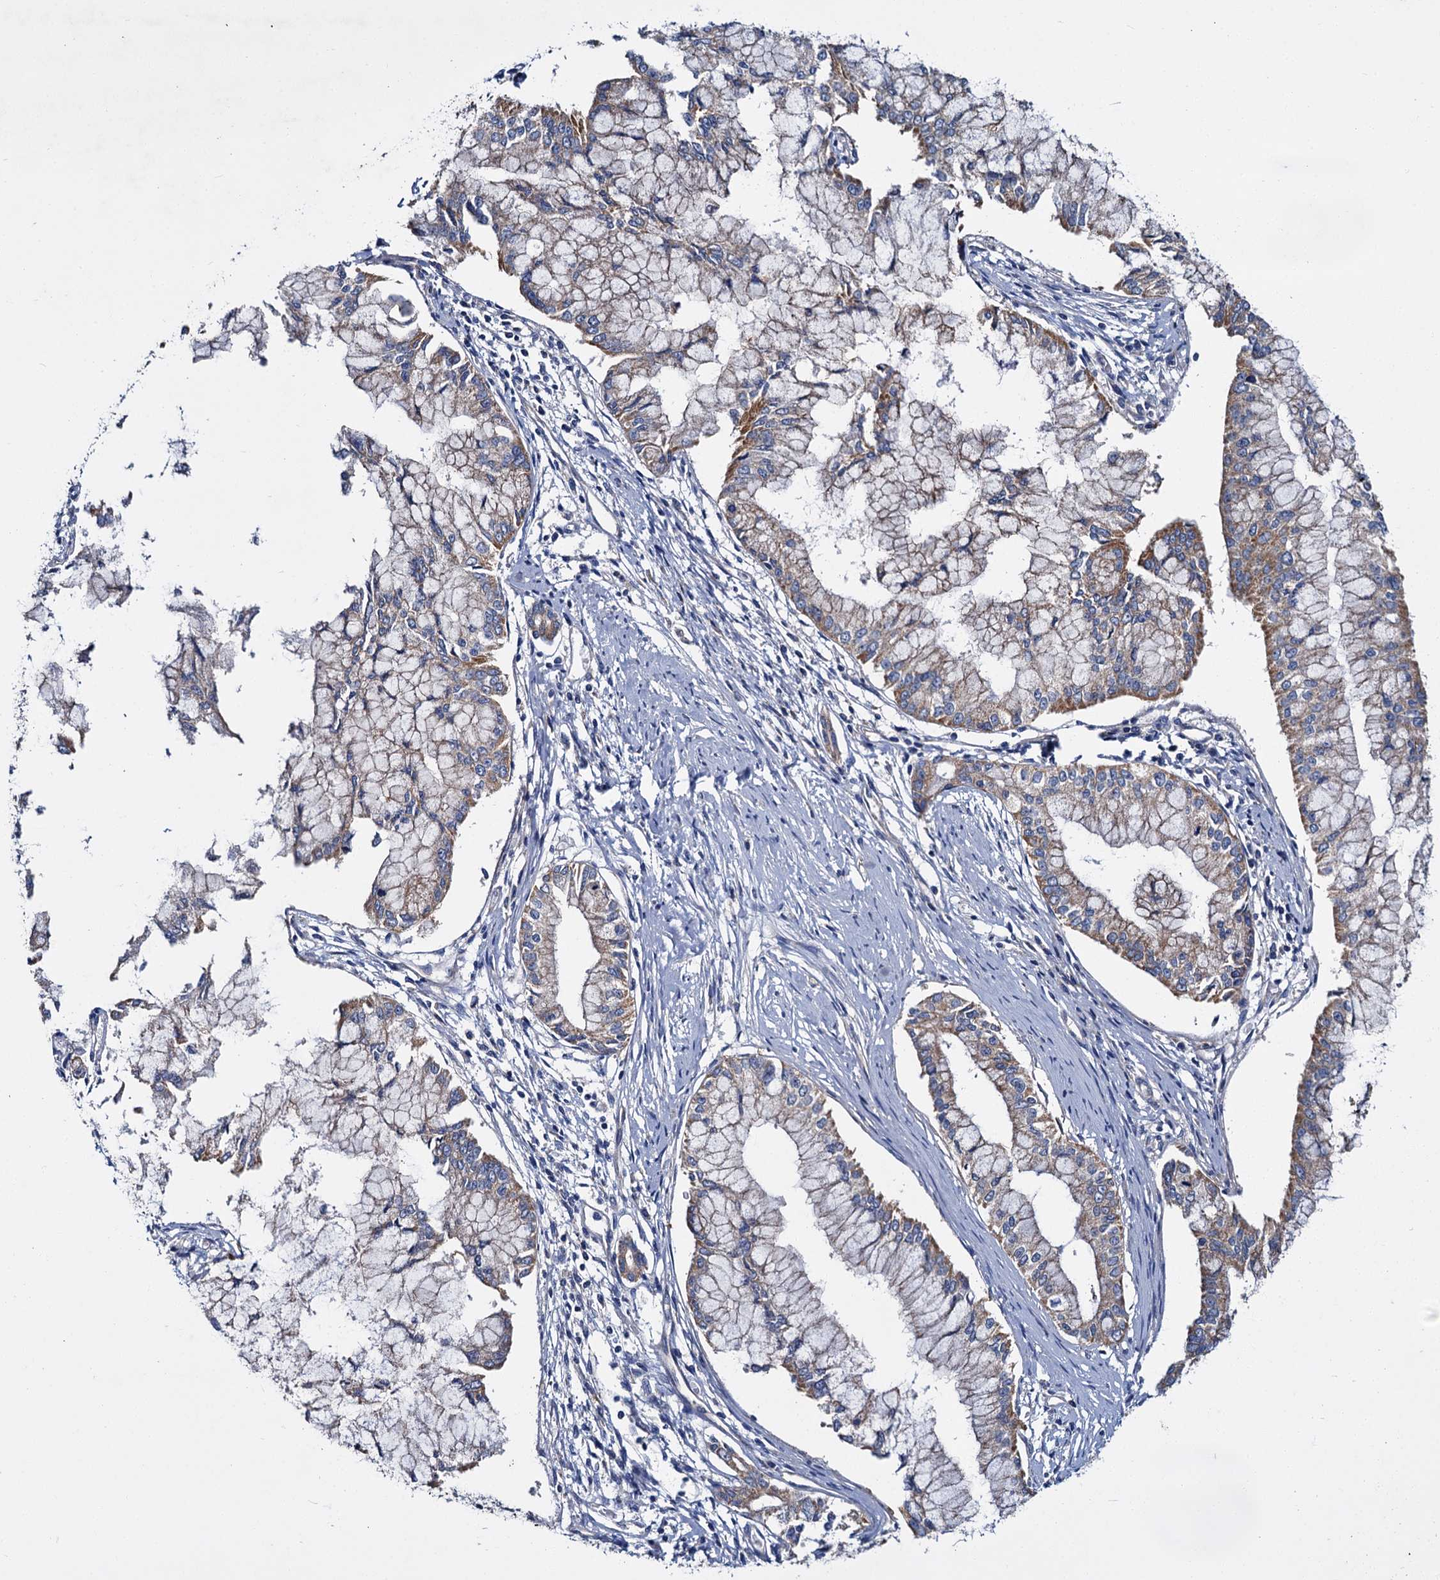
{"staining": {"intensity": "moderate", "quantity": ">75%", "location": "cytoplasmic/membranous"}, "tissue": "pancreatic cancer", "cell_type": "Tumor cells", "image_type": "cancer", "snomed": [{"axis": "morphology", "description": "Adenocarcinoma, NOS"}, {"axis": "topography", "description": "Pancreas"}], "caption": "A medium amount of moderate cytoplasmic/membranous expression is seen in approximately >75% of tumor cells in pancreatic cancer tissue.", "gene": "CEP295", "patient": {"sex": "male", "age": 46}}